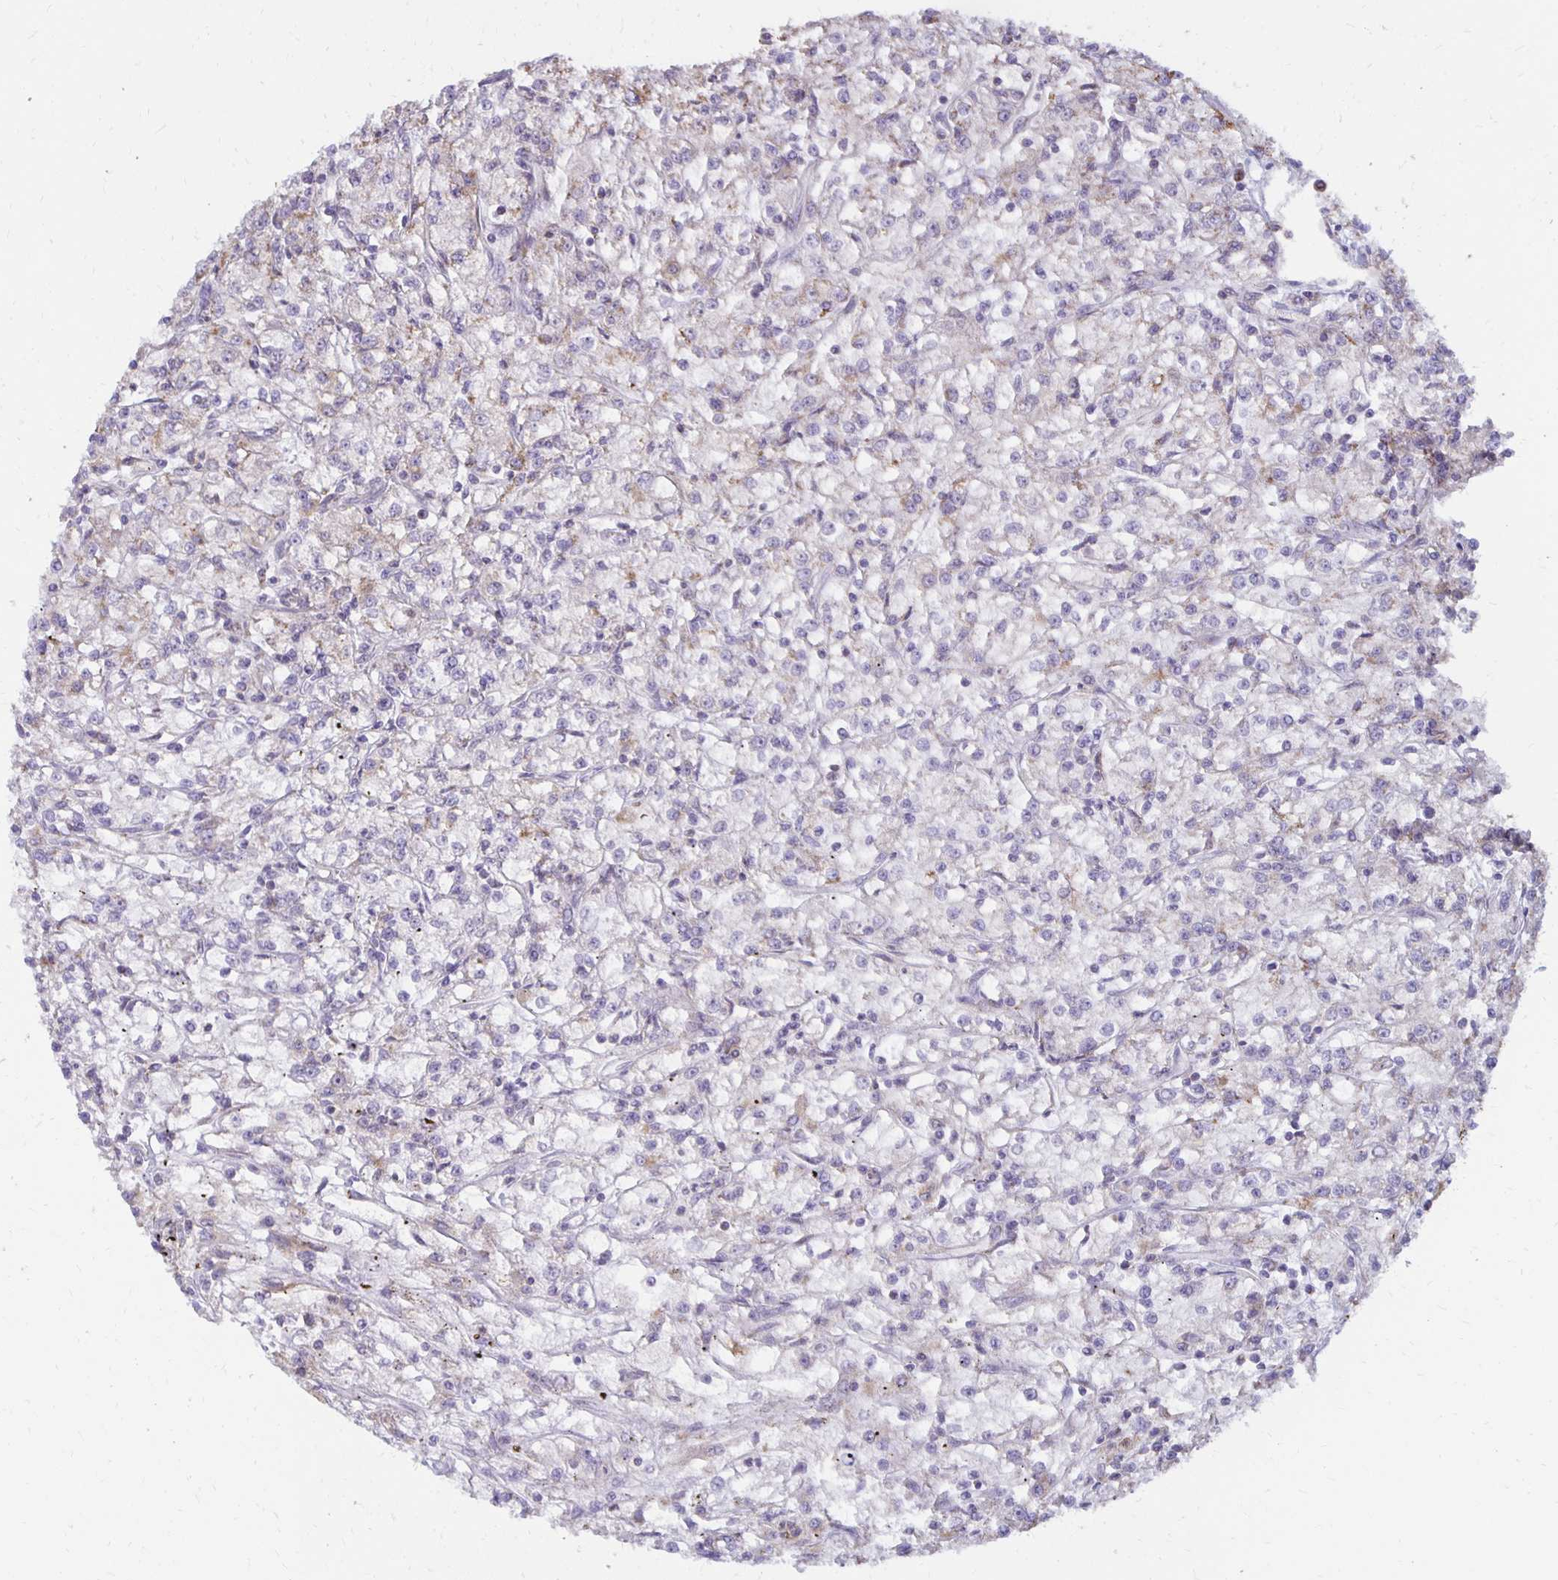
{"staining": {"intensity": "moderate", "quantity": "<25%", "location": "cytoplasmic/membranous"}, "tissue": "renal cancer", "cell_type": "Tumor cells", "image_type": "cancer", "snomed": [{"axis": "morphology", "description": "Adenocarcinoma, NOS"}, {"axis": "topography", "description": "Kidney"}], "caption": "Renal cancer stained with immunohistochemistry shows moderate cytoplasmic/membranous positivity in approximately <25% of tumor cells.", "gene": "IER3", "patient": {"sex": "female", "age": 59}}